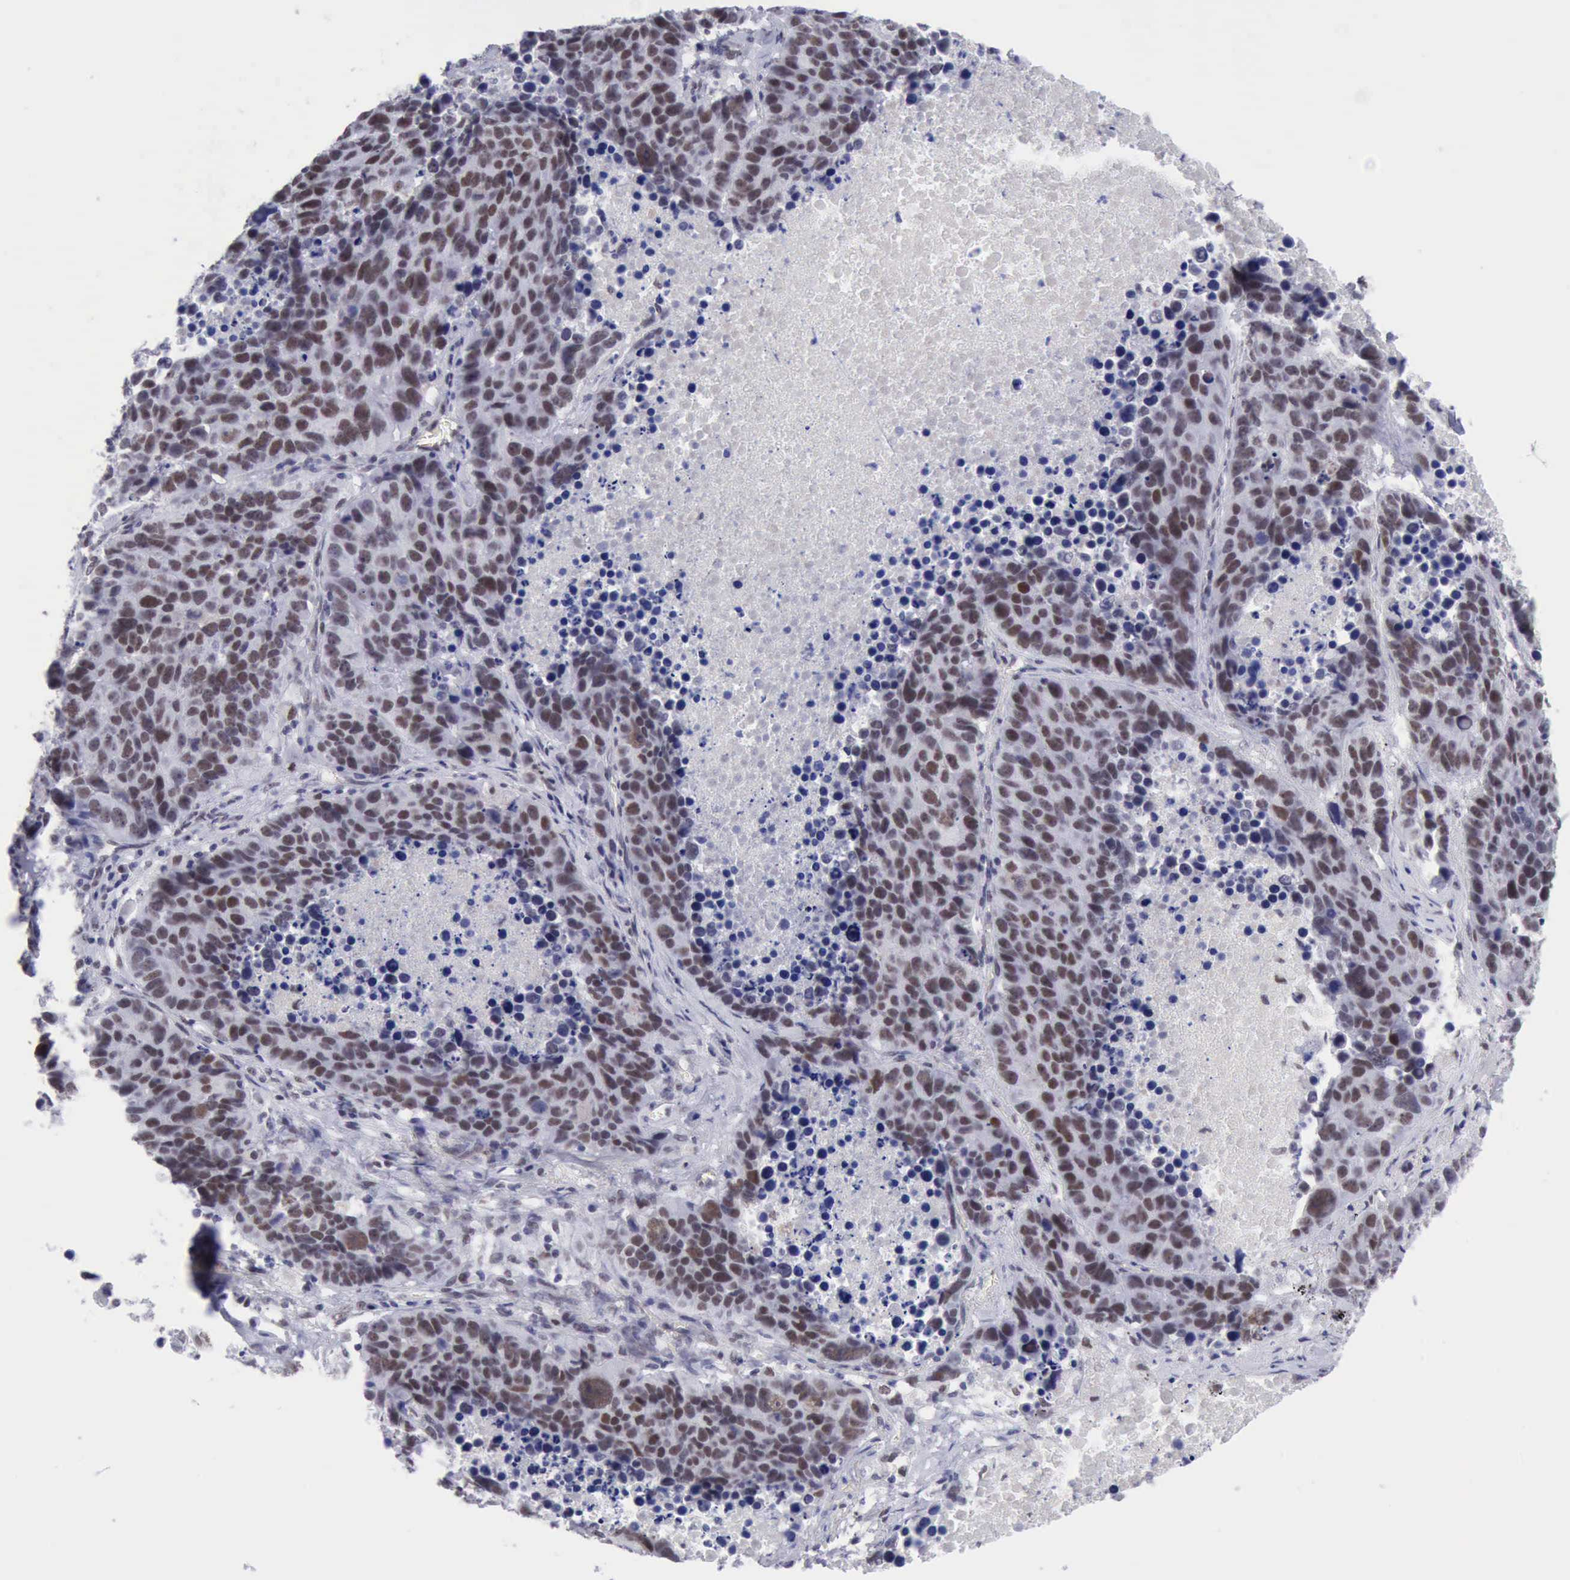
{"staining": {"intensity": "weak", "quantity": "25%-75%", "location": "nuclear"}, "tissue": "lung cancer", "cell_type": "Tumor cells", "image_type": "cancer", "snomed": [{"axis": "morphology", "description": "Carcinoid, malignant, NOS"}, {"axis": "topography", "description": "Lung"}], "caption": "There is low levels of weak nuclear expression in tumor cells of lung cancer (malignant carcinoid), as demonstrated by immunohistochemical staining (brown color).", "gene": "ERCC4", "patient": {"sex": "male", "age": 60}}